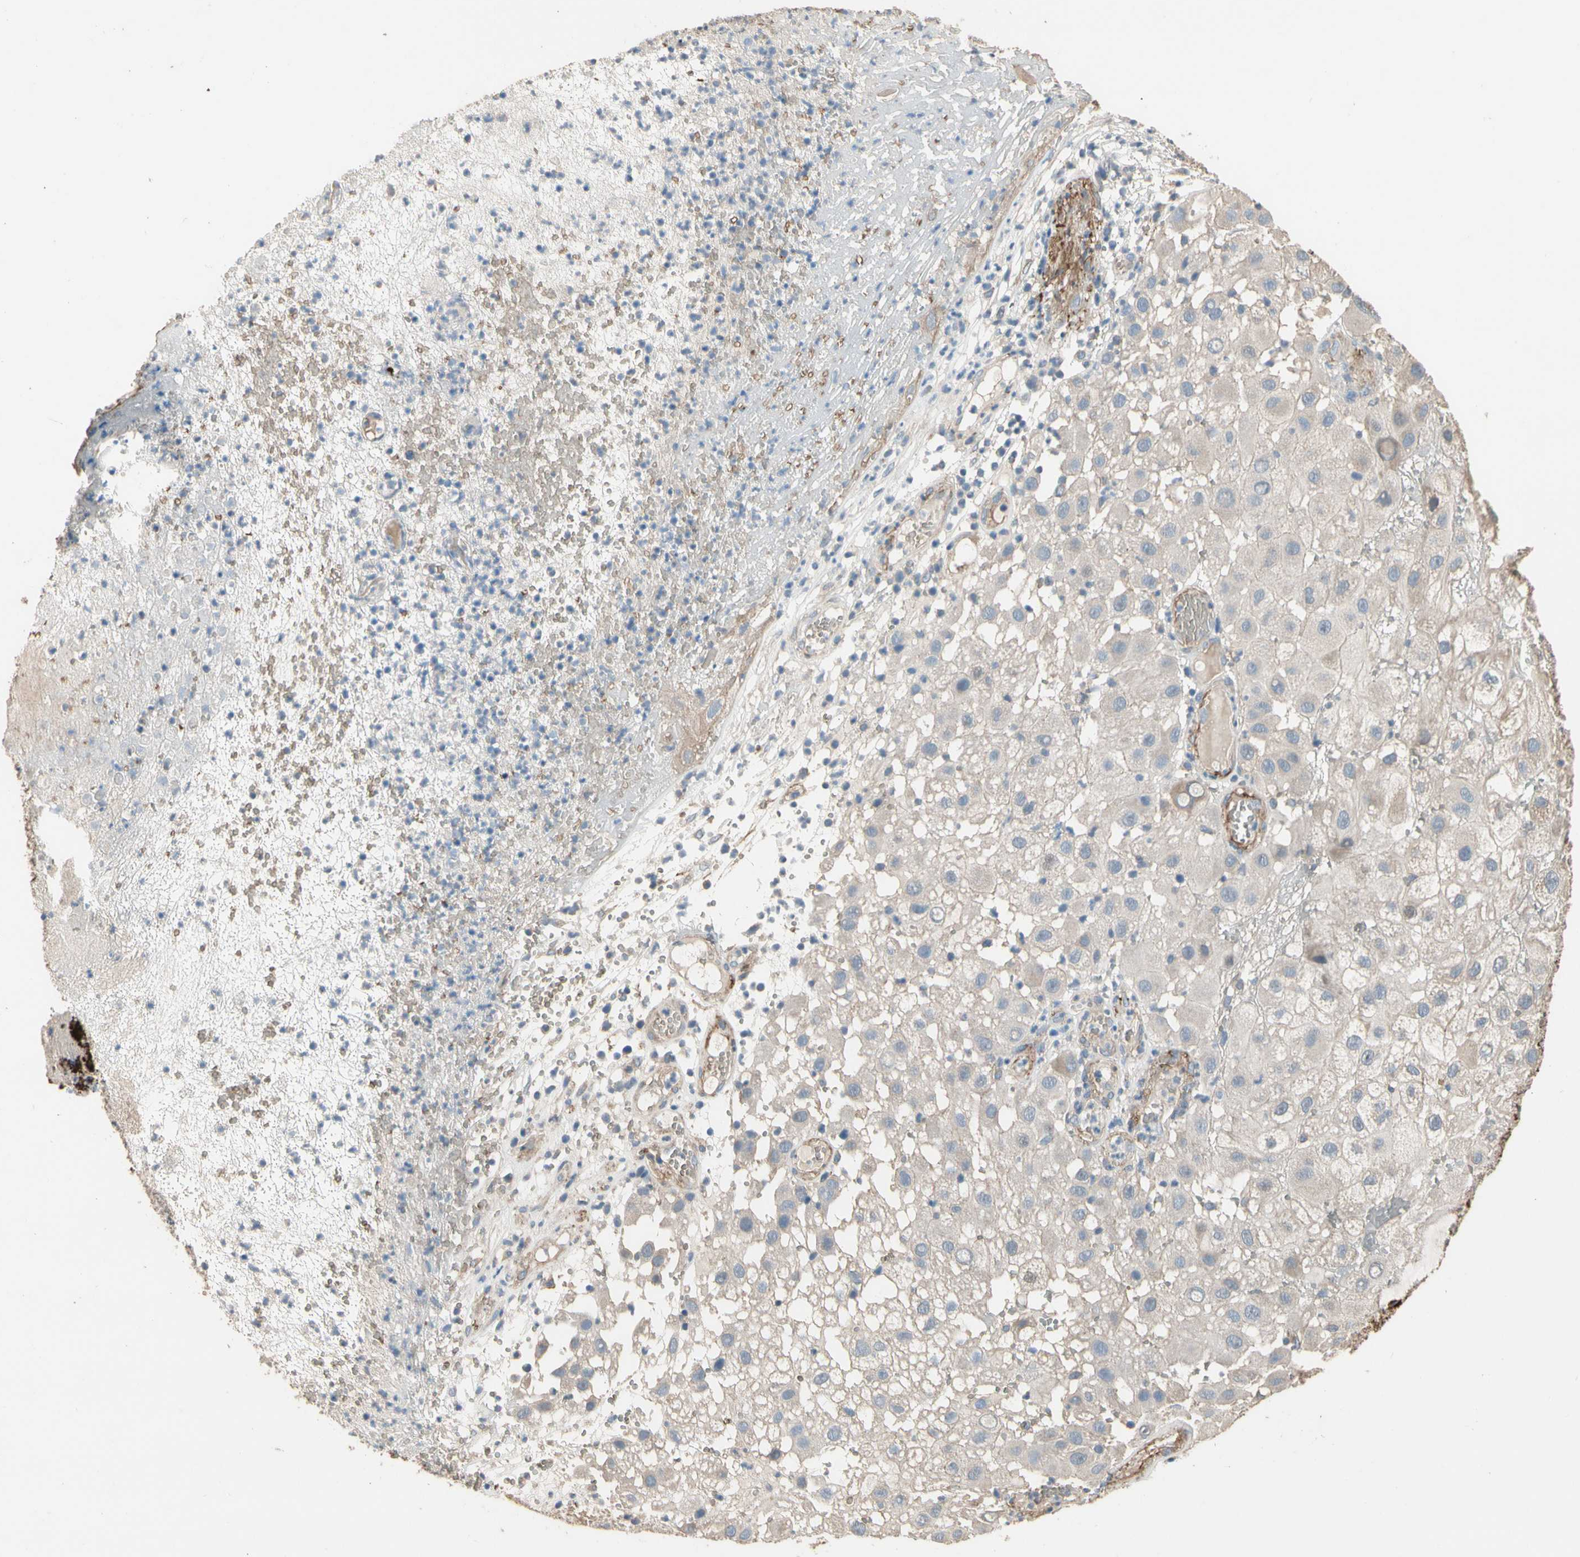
{"staining": {"intensity": "weak", "quantity": "25%-75%", "location": "cytoplasmic/membranous"}, "tissue": "melanoma", "cell_type": "Tumor cells", "image_type": "cancer", "snomed": [{"axis": "morphology", "description": "Malignant melanoma, NOS"}, {"axis": "topography", "description": "Skin"}], "caption": "The image displays staining of malignant melanoma, revealing weak cytoplasmic/membranous protein positivity (brown color) within tumor cells. (brown staining indicates protein expression, while blue staining denotes nuclei).", "gene": "SUSD2", "patient": {"sex": "female", "age": 81}}